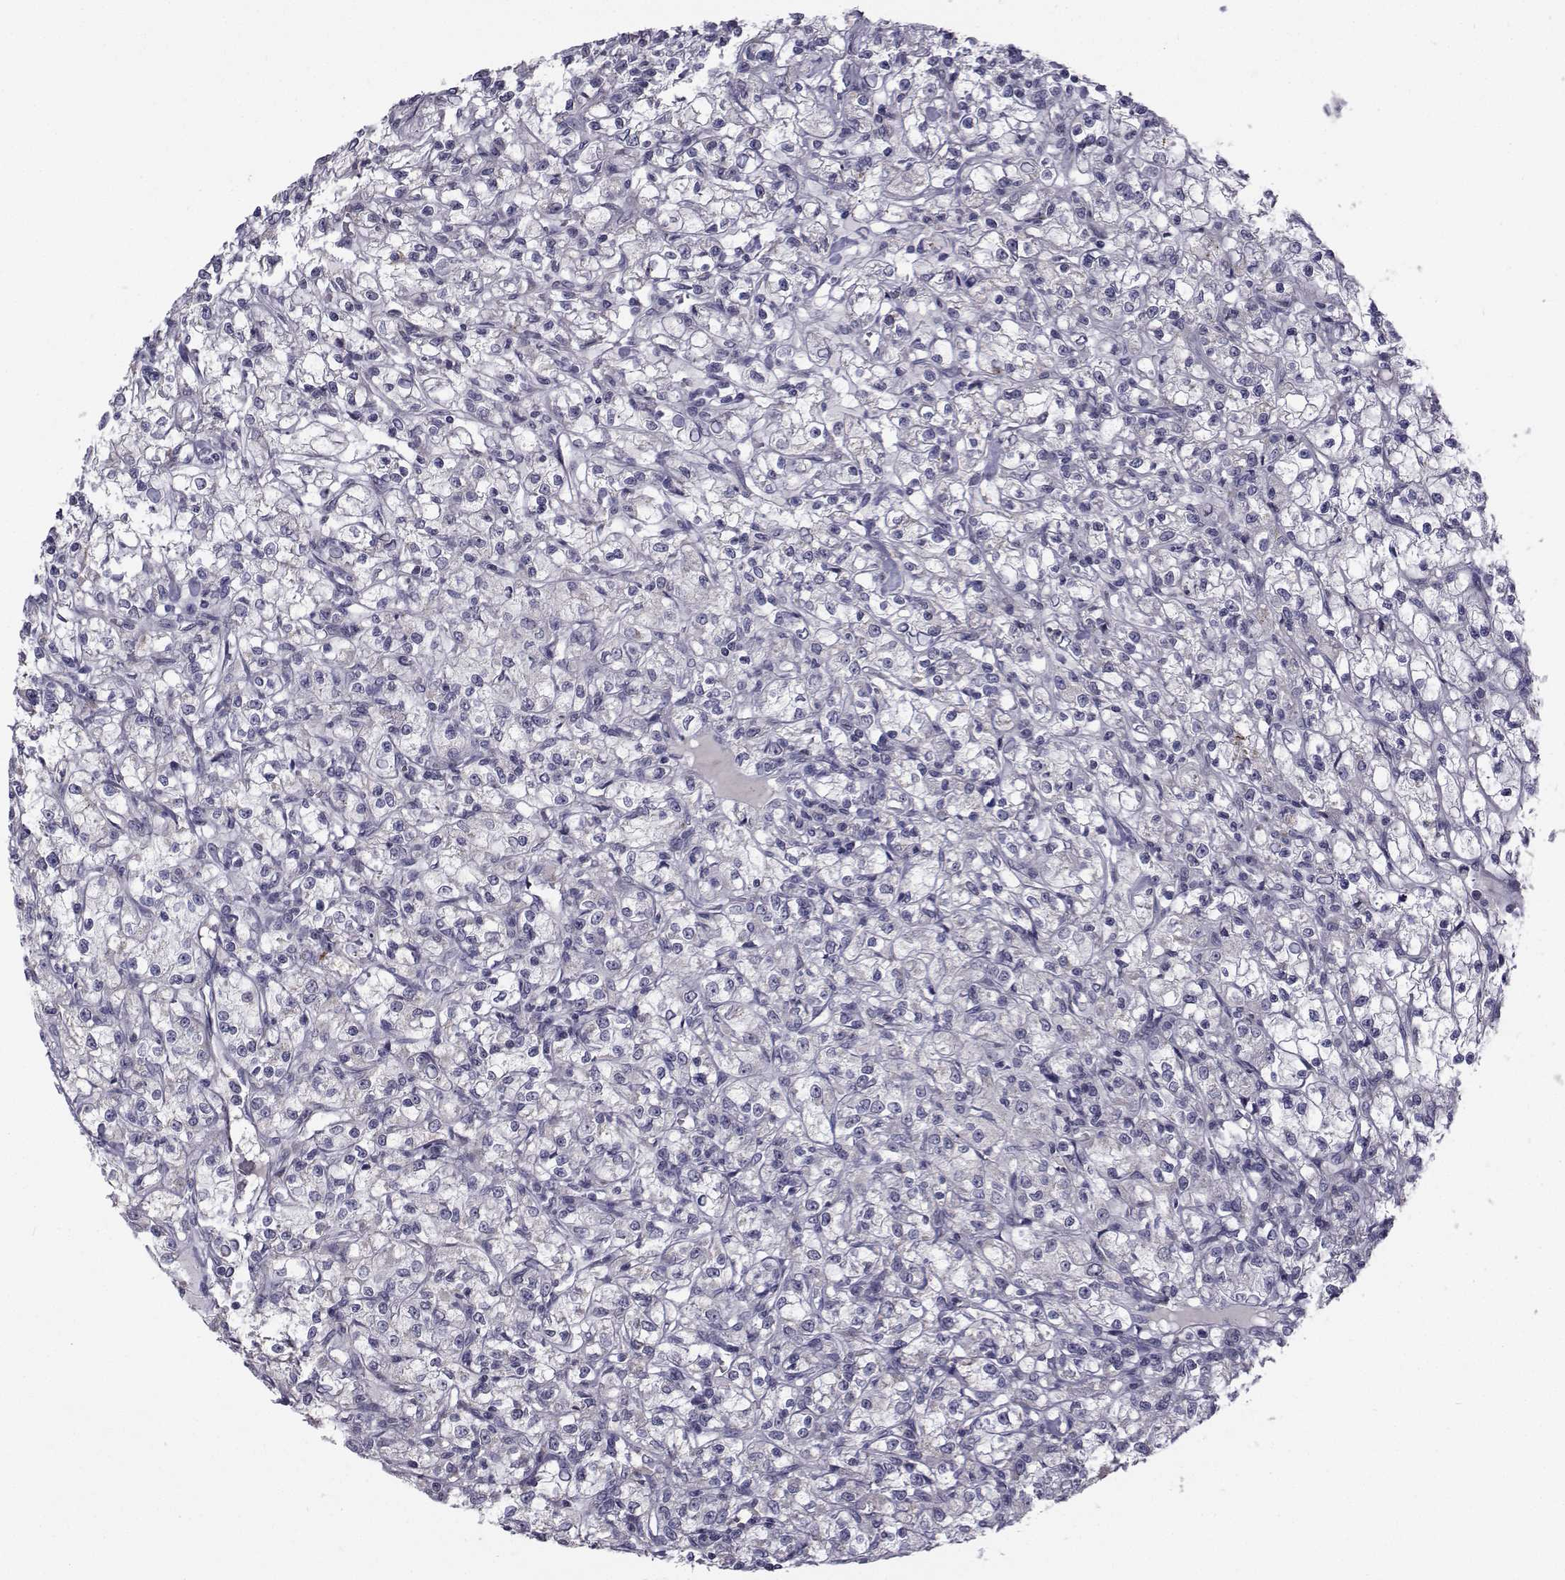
{"staining": {"intensity": "negative", "quantity": "none", "location": "none"}, "tissue": "renal cancer", "cell_type": "Tumor cells", "image_type": "cancer", "snomed": [{"axis": "morphology", "description": "Adenocarcinoma, NOS"}, {"axis": "topography", "description": "Kidney"}], "caption": "The IHC micrograph has no significant staining in tumor cells of renal adenocarcinoma tissue.", "gene": "ANGPT1", "patient": {"sex": "female", "age": 59}}